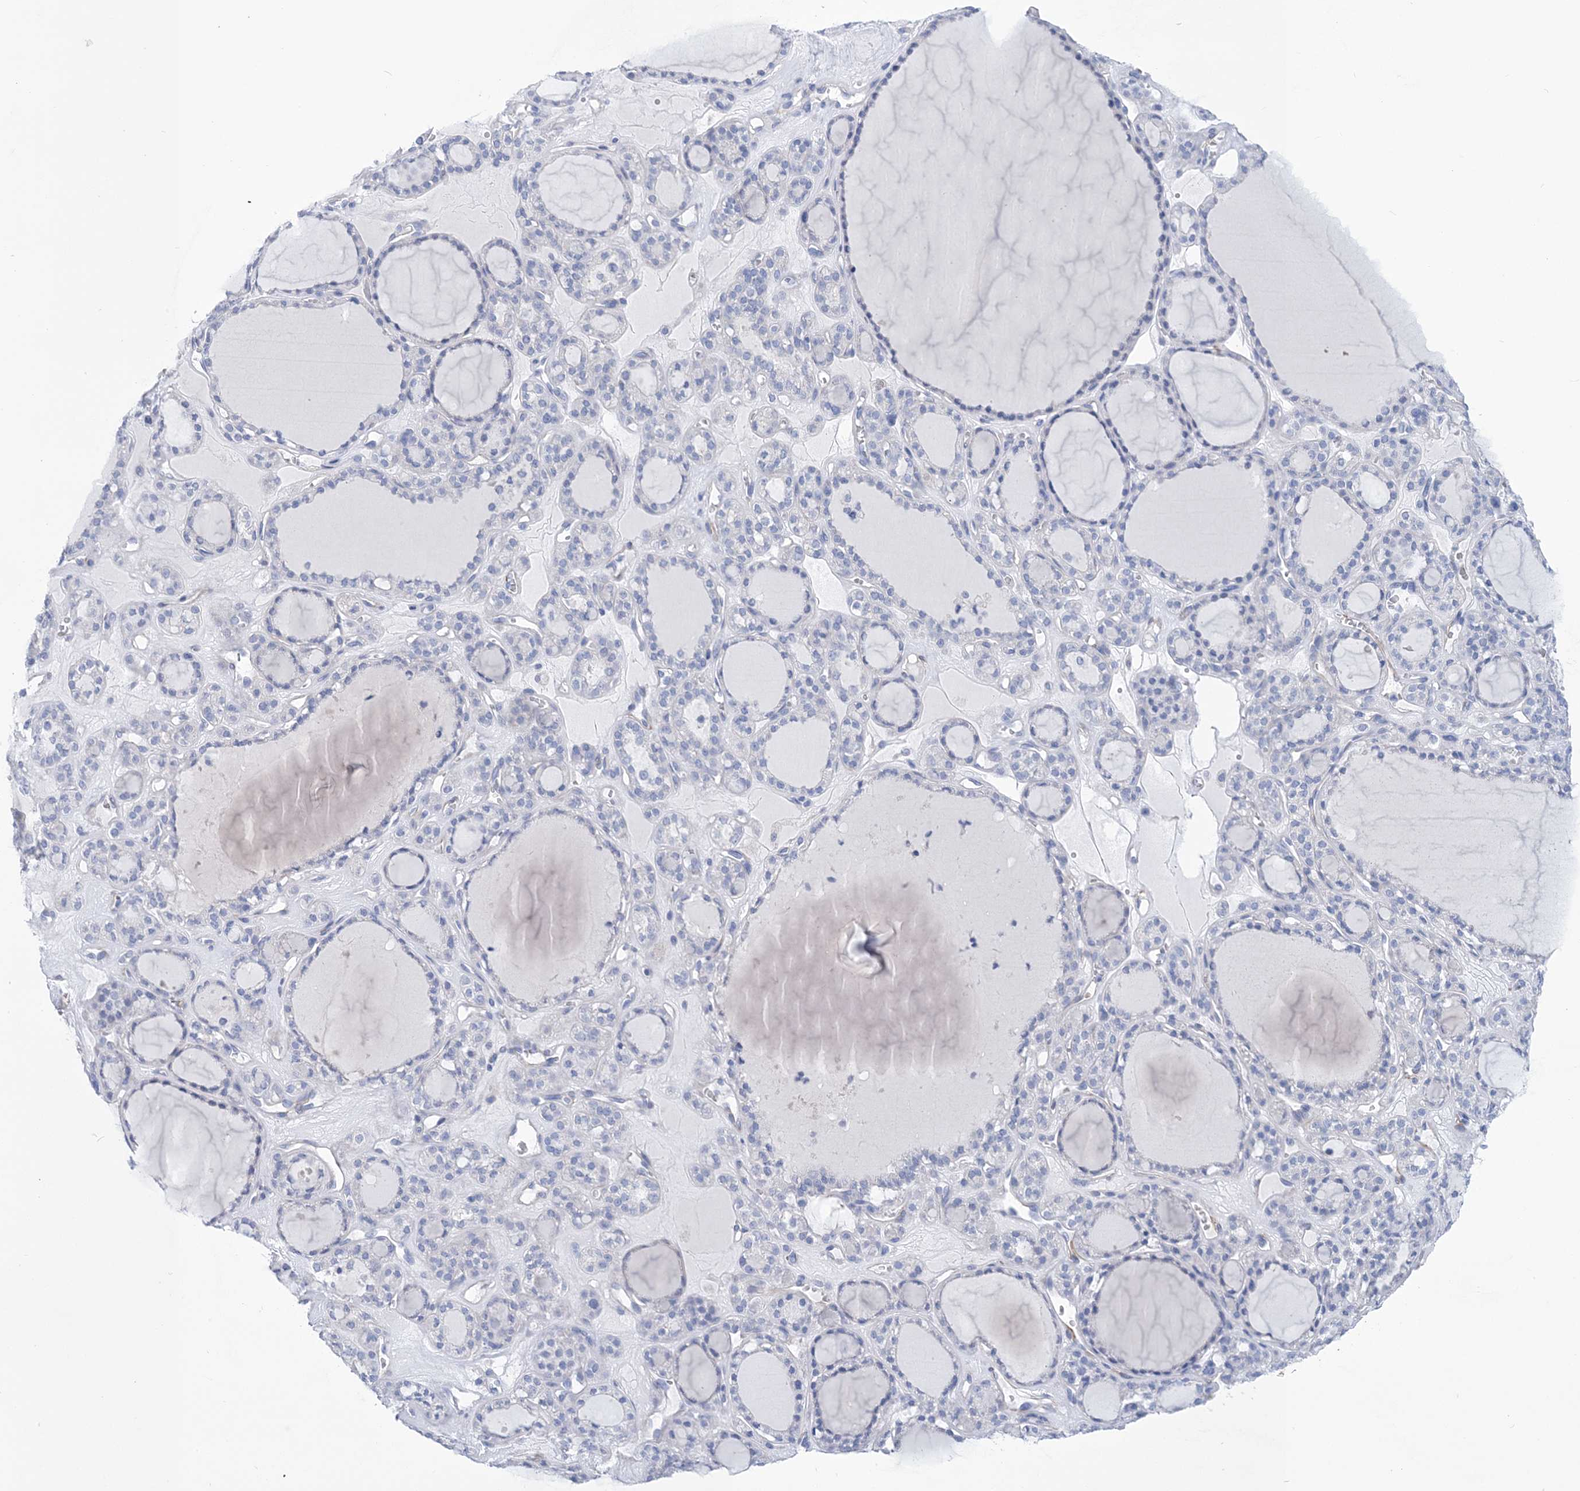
{"staining": {"intensity": "negative", "quantity": "none", "location": "none"}, "tissue": "thyroid gland", "cell_type": "Glandular cells", "image_type": "normal", "snomed": [{"axis": "morphology", "description": "Normal tissue, NOS"}, {"axis": "topography", "description": "Thyroid gland"}], "caption": "High magnification brightfield microscopy of normal thyroid gland stained with DAB (3,3'-diaminobenzidine) (brown) and counterstained with hematoxylin (blue): glandular cells show no significant expression. (DAB immunohistochemistry (IHC), high magnification).", "gene": "WDR74", "patient": {"sex": "female", "age": 28}}